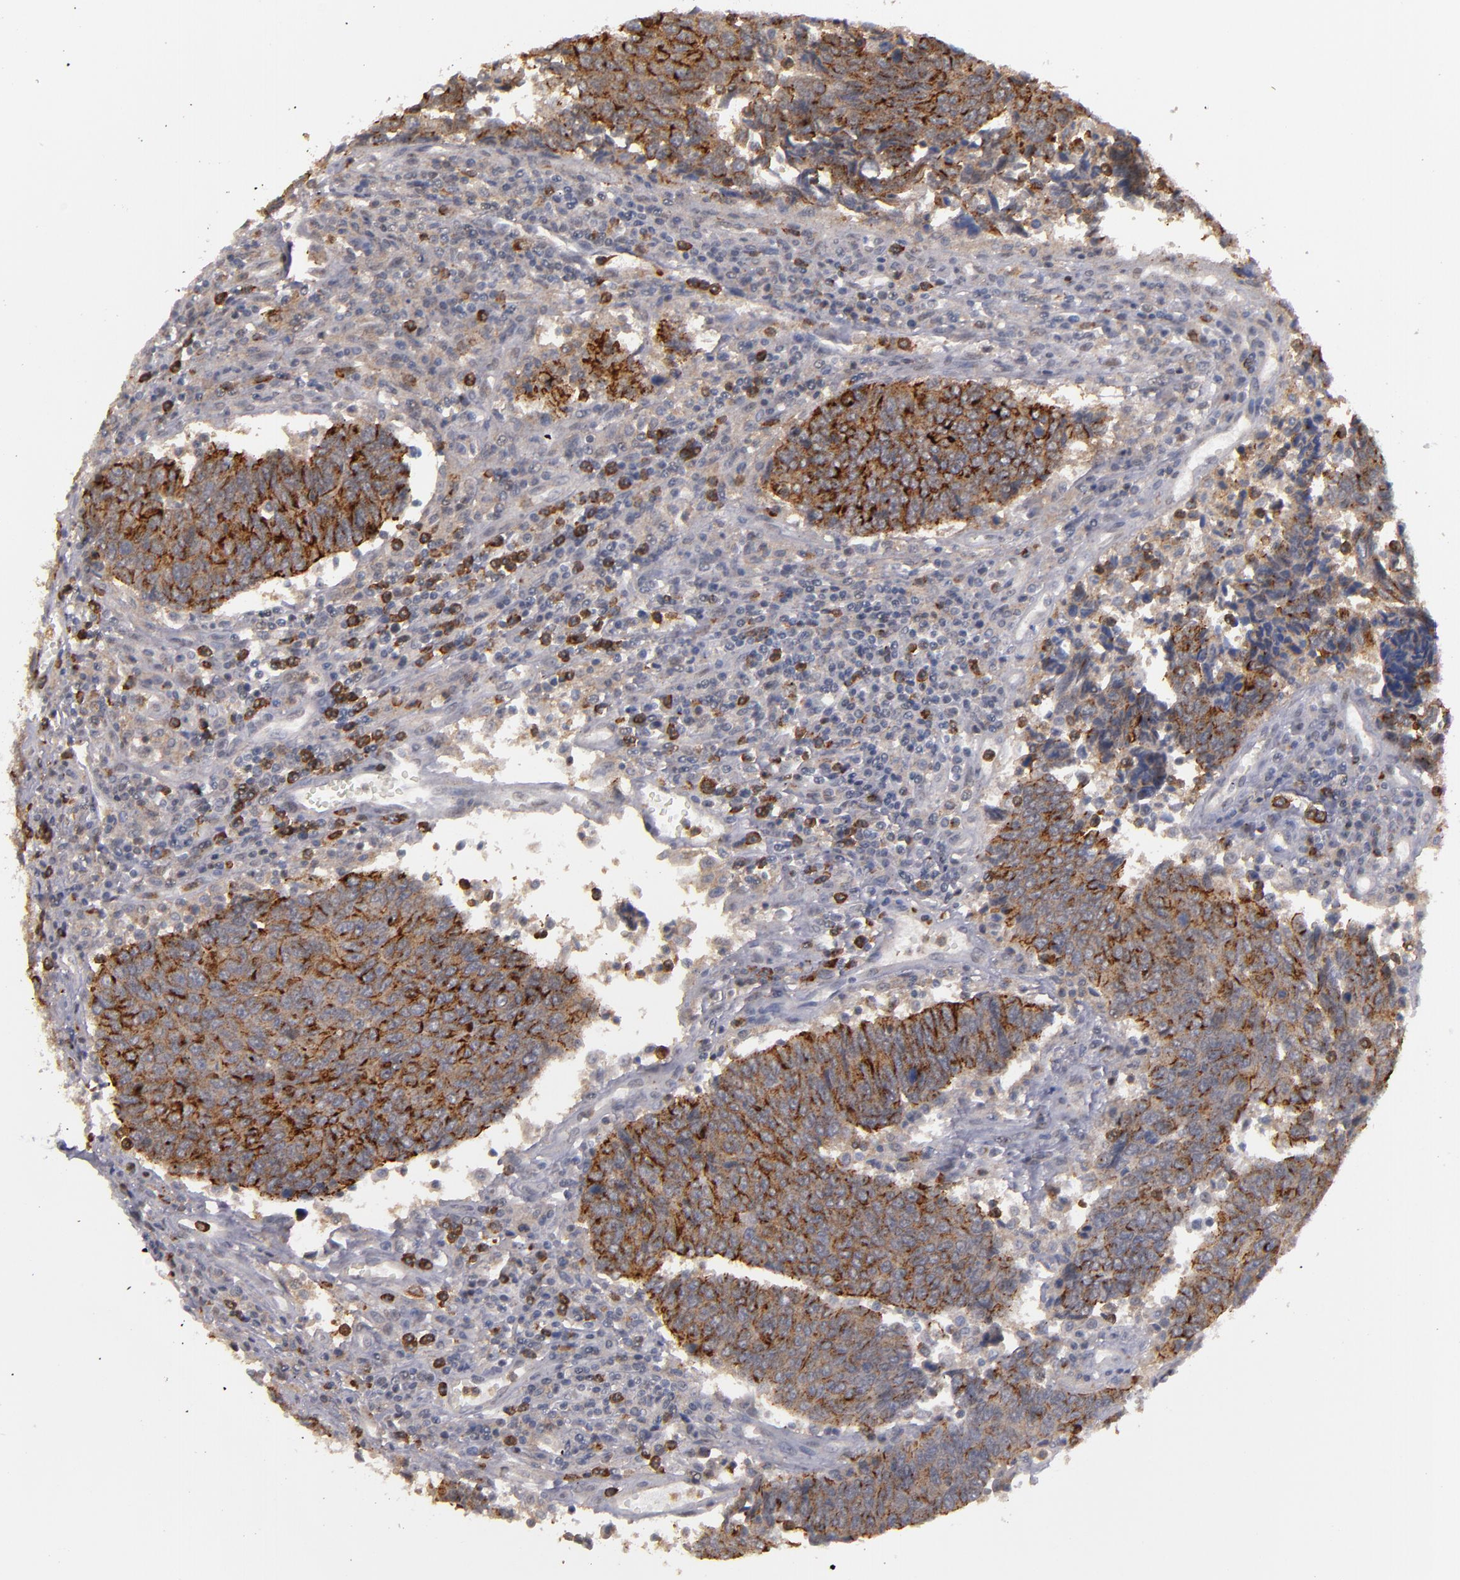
{"staining": {"intensity": "strong", "quantity": ">75%", "location": "cytoplasmic/membranous"}, "tissue": "urothelial cancer", "cell_type": "Tumor cells", "image_type": "cancer", "snomed": [{"axis": "morphology", "description": "Urothelial carcinoma, High grade"}, {"axis": "topography", "description": "Urinary bladder"}], "caption": "Immunohistochemistry (IHC) of human high-grade urothelial carcinoma exhibits high levels of strong cytoplasmic/membranous expression in approximately >75% of tumor cells.", "gene": "STX3", "patient": {"sex": "male", "age": 86}}